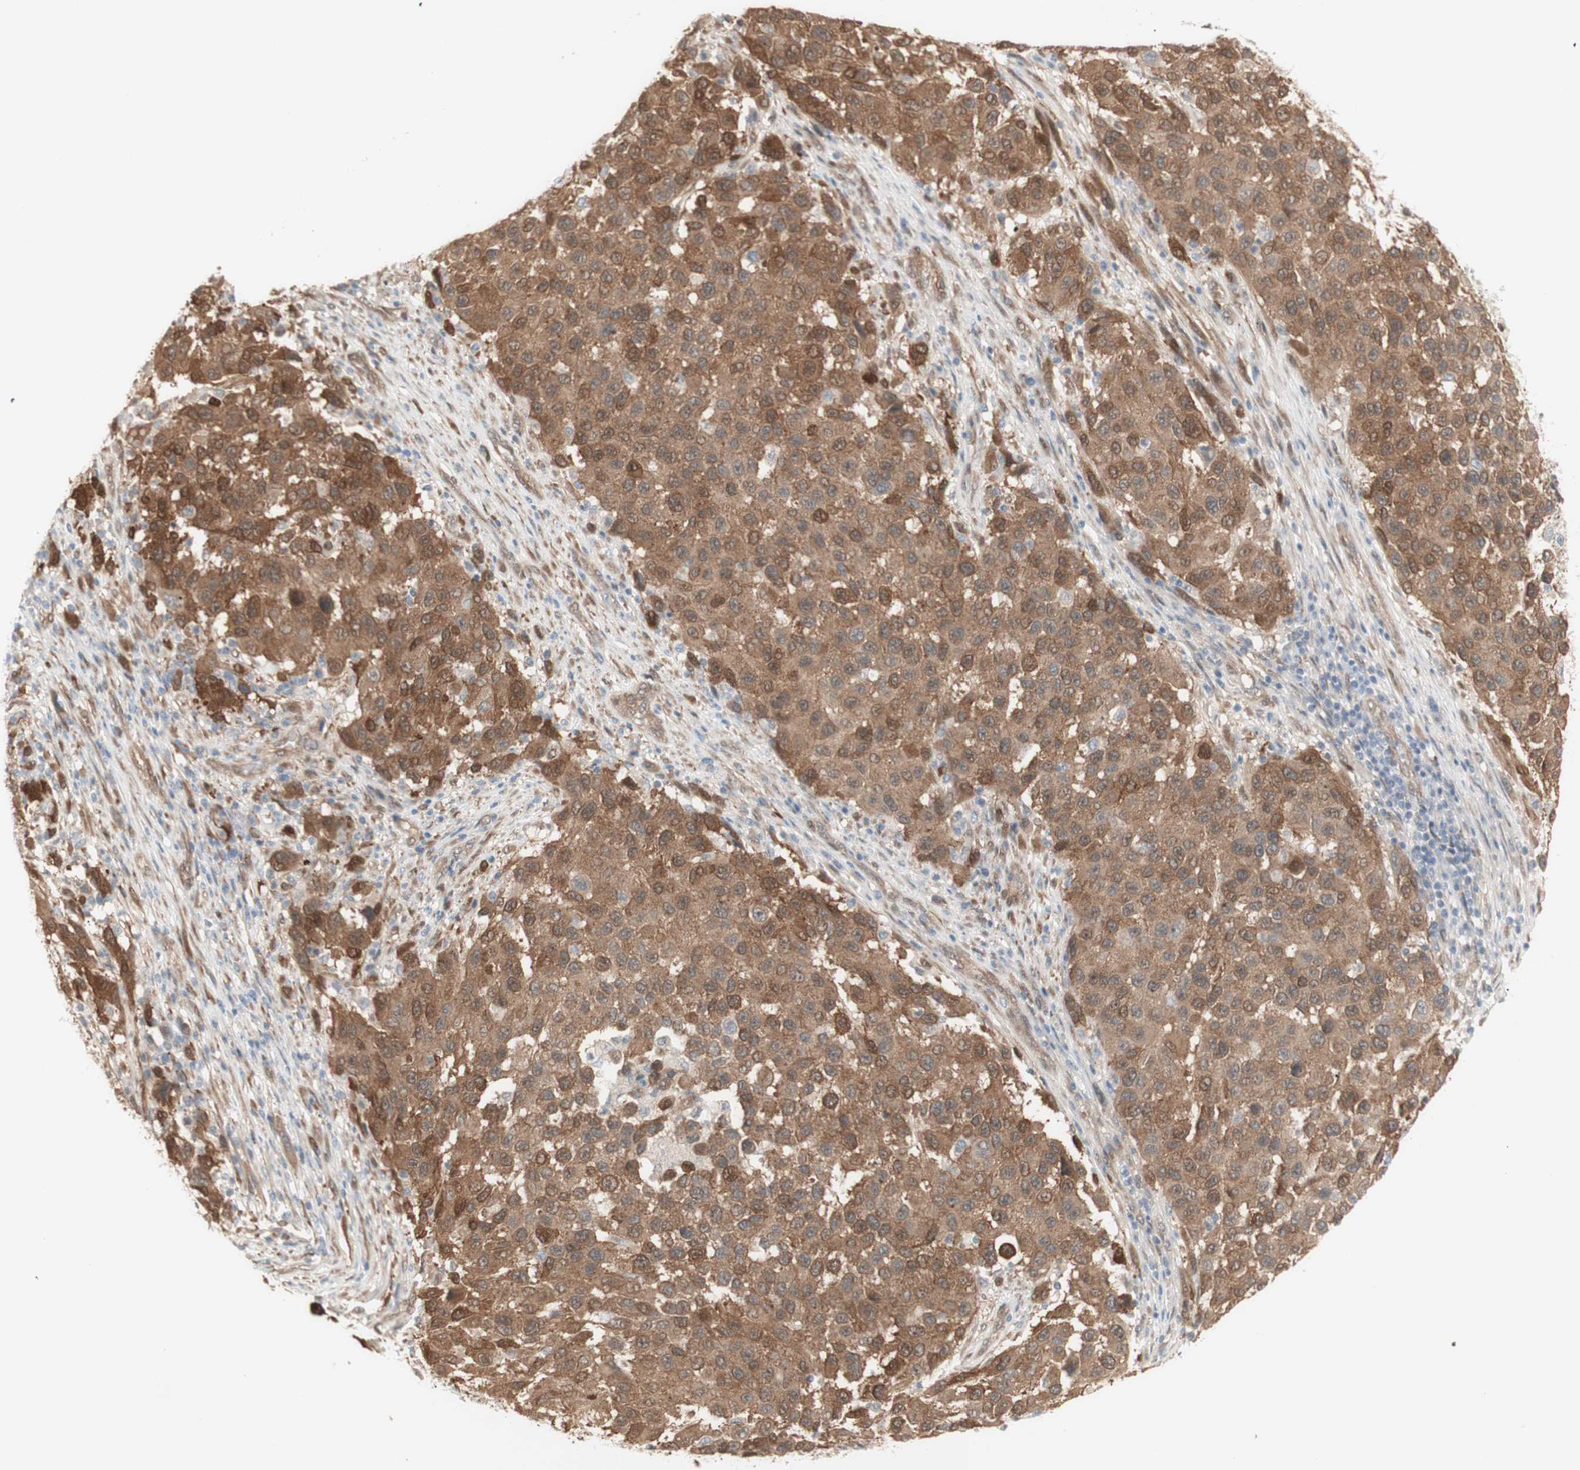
{"staining": {"intensity": "moderate", "quantity": ">75%", "location": "cytoplasmic/membranous"}, "tissue": "melanoma", "cell_type": "Tumor cells", "image_type": "cancer", "snomed": [{"axis": "morphology", "description": "Malignant melanoma, Metastatic site"}, {"axis": "topography", "description": "Lymph node"}], "caption": "Immunohistochemistry of human malignant melanoma (metastatic site) shows medium levels of moderate cytoplasmic/membranous positivity in approximately >75% of tumor cells.", "gene": "CNN3", "patient": {"sex": "male", "age": 61}}